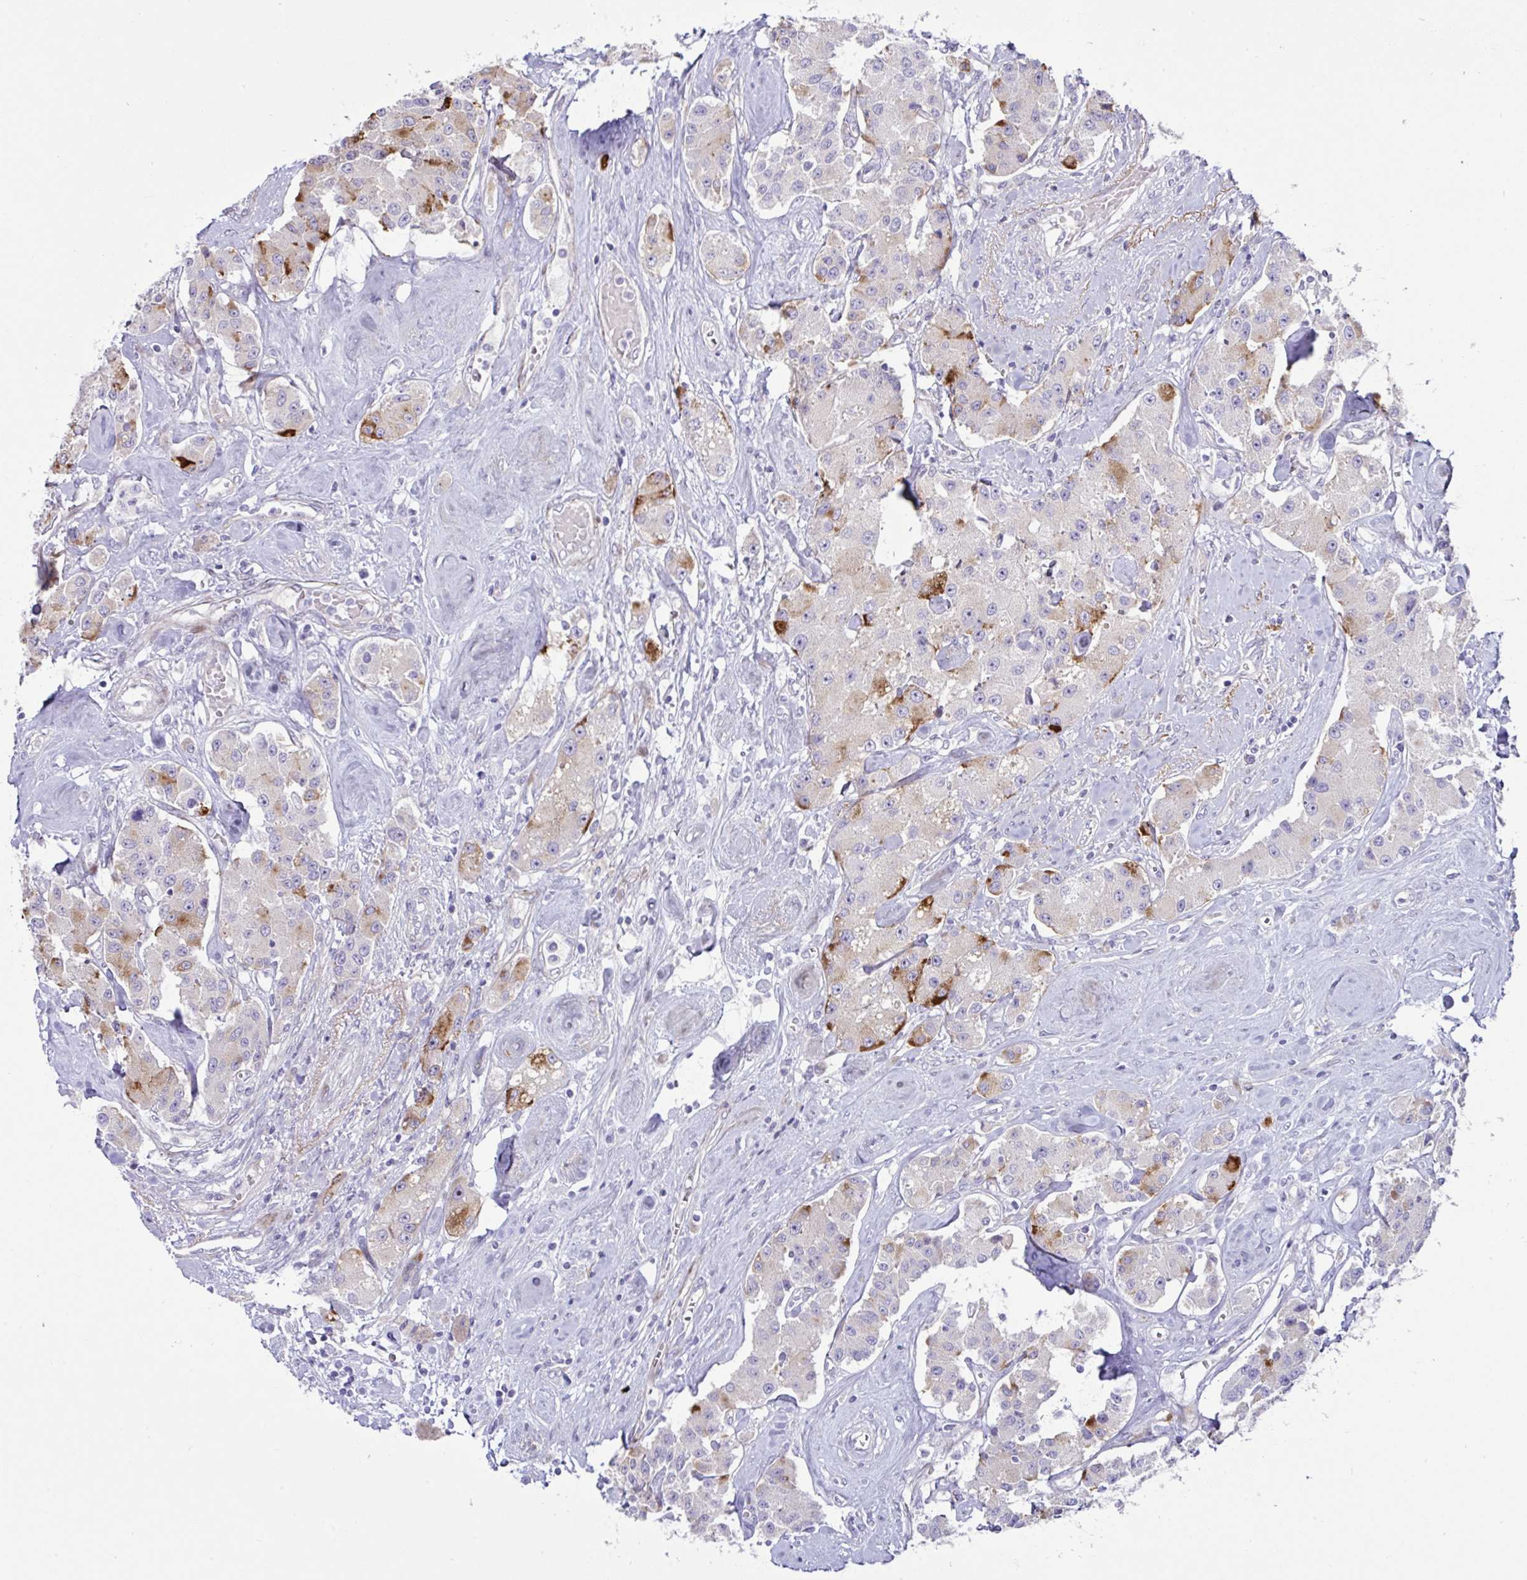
{"staining": {"intensity": "strong", "quantity": "<25%", "location": "cytoplasmic/membranous"}, "tissue": "carcinoid", "cell_type": "Tumor cells", "image_type": "cancer", "snomed": [{"axis": "morphology", "description": "Carcinoid, malignant, NOS"}, {"axis": "topography", "description": "Pancreas"}], "caption": "Immunohistochemical staining of carcinoid (malignant) exhibits medium levels of strong cytoplasmic/membranous protein expression in about <25% of tumor cells.", "gene": "ZNF713", "patient": {"sex": "male", "age": 41}}